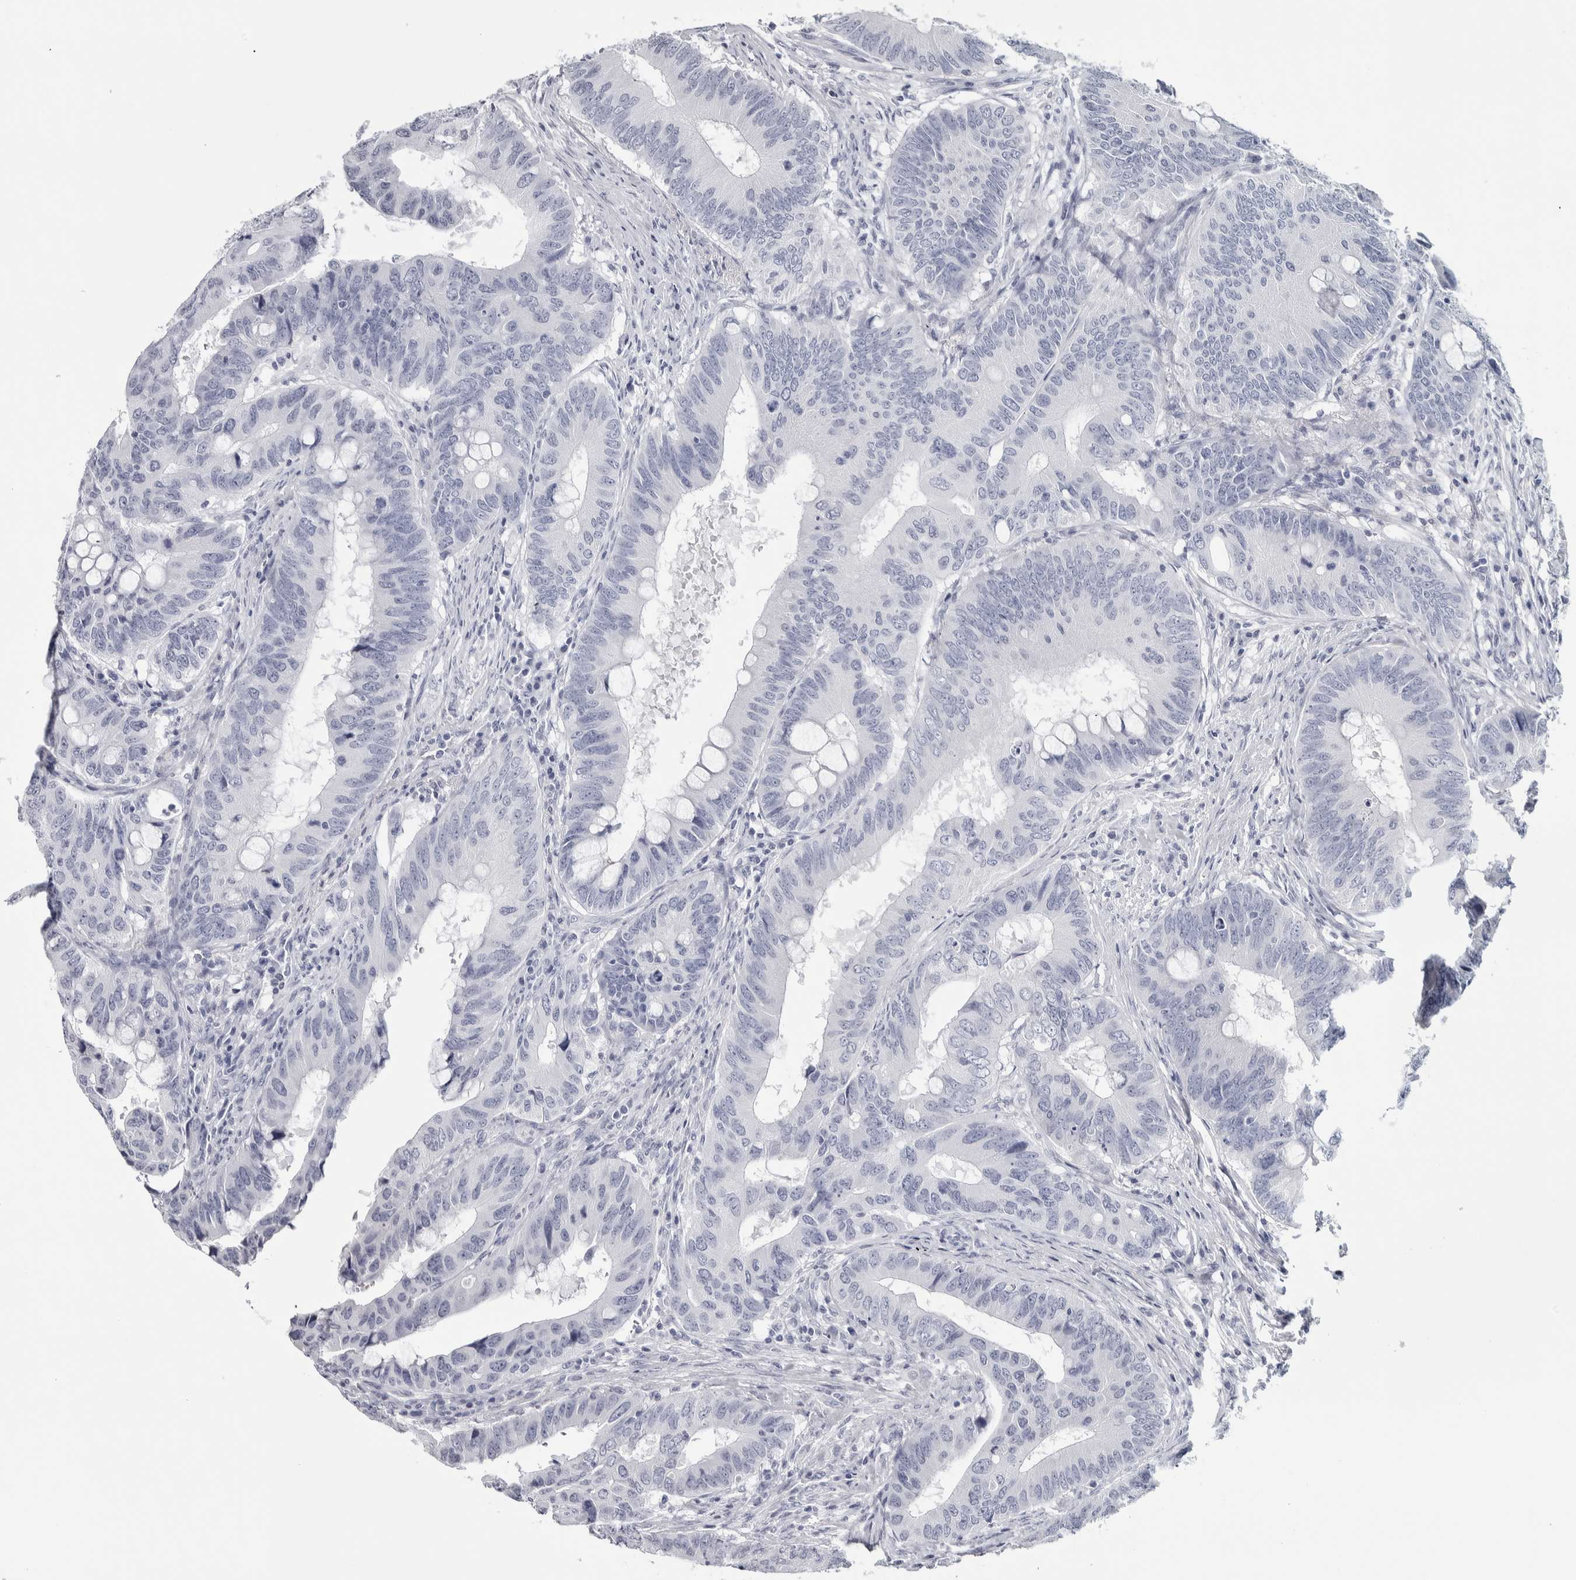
{"staining": {"intensity": "negative", "quantity": "none", "location": "none"}, "tissue": "colorectal cancer", "cell_type": "Tumor cells", "image_type": "cancer", "snomed": [{"axis": "morphology", "description": "Adenocarcinoma, NOS"}, {"axis": "topography", "description": "Colon"}], "caption": "Immunohistochemical staining of adenocarcinoma (colorectal) demonstrates no significant expression in tumor cells.", "gene": "NECAB1", "patient": {"sex": "male", "age": 71}}